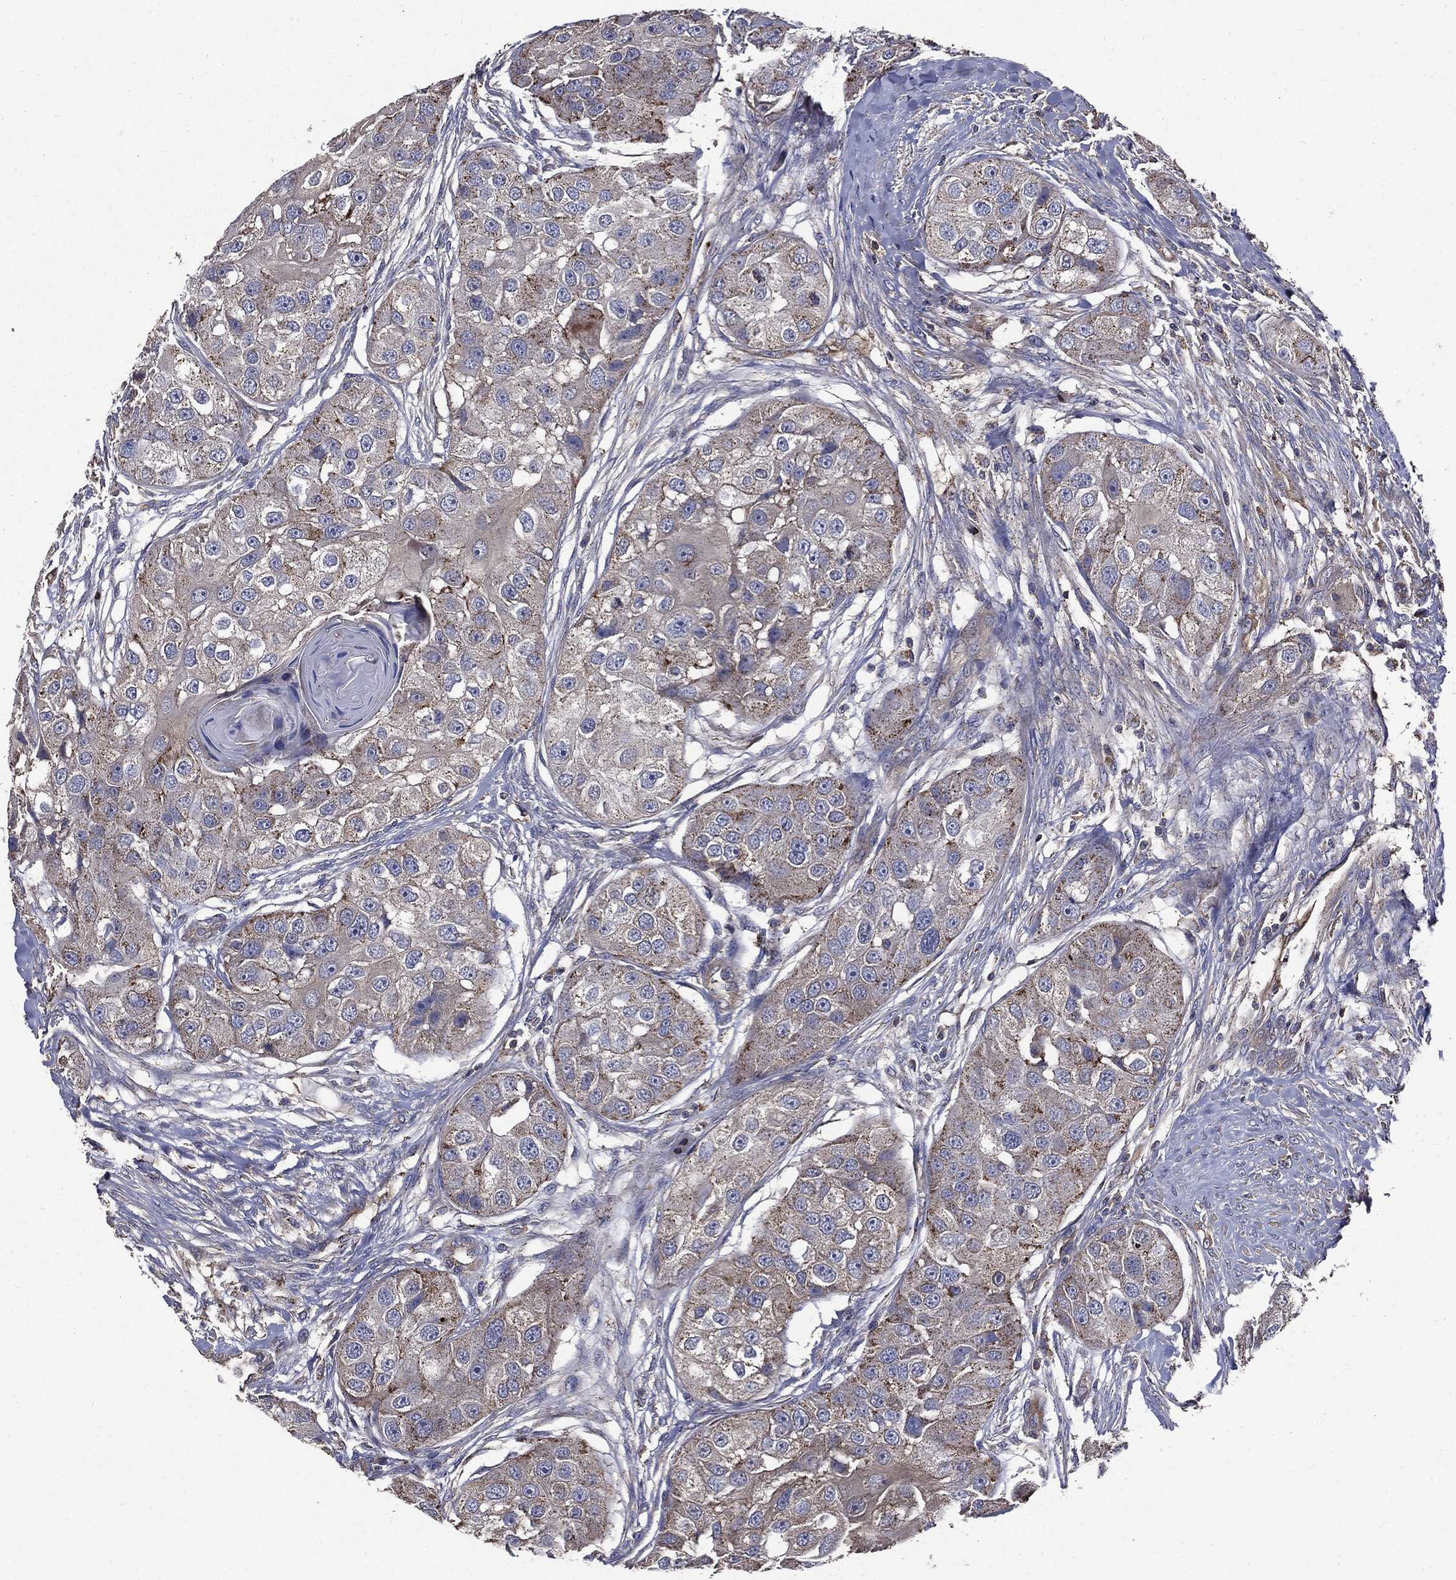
{"staining": {"intensity": "moderate", "quantity": "25%-75%", "location": "cytoplasmic/membranous"}, "tissue": "head and neck cancer", "cell_type": "Tumor cells", "image_type": "cancer", "snomed": [{"axis": "morphology", "description": "Normal tissue, NOS"}, {"axis": "morphology", "description": "Squamous cell carcinoma, NOS"}, {"axis": "topography", "description": "Skeletal muscle"}, {"axis": "topography", "description": "Head-Neck"}], "caption": "About 25%-75% of tumor cells in squamous cell carcinoma (head and neck) show moderate cytoplasmic/membranous protein staining as visualized by brown immunohistochemical staining.", "gene": "PDCD6IP", "patient": {"sex": "male", "age": 51}}